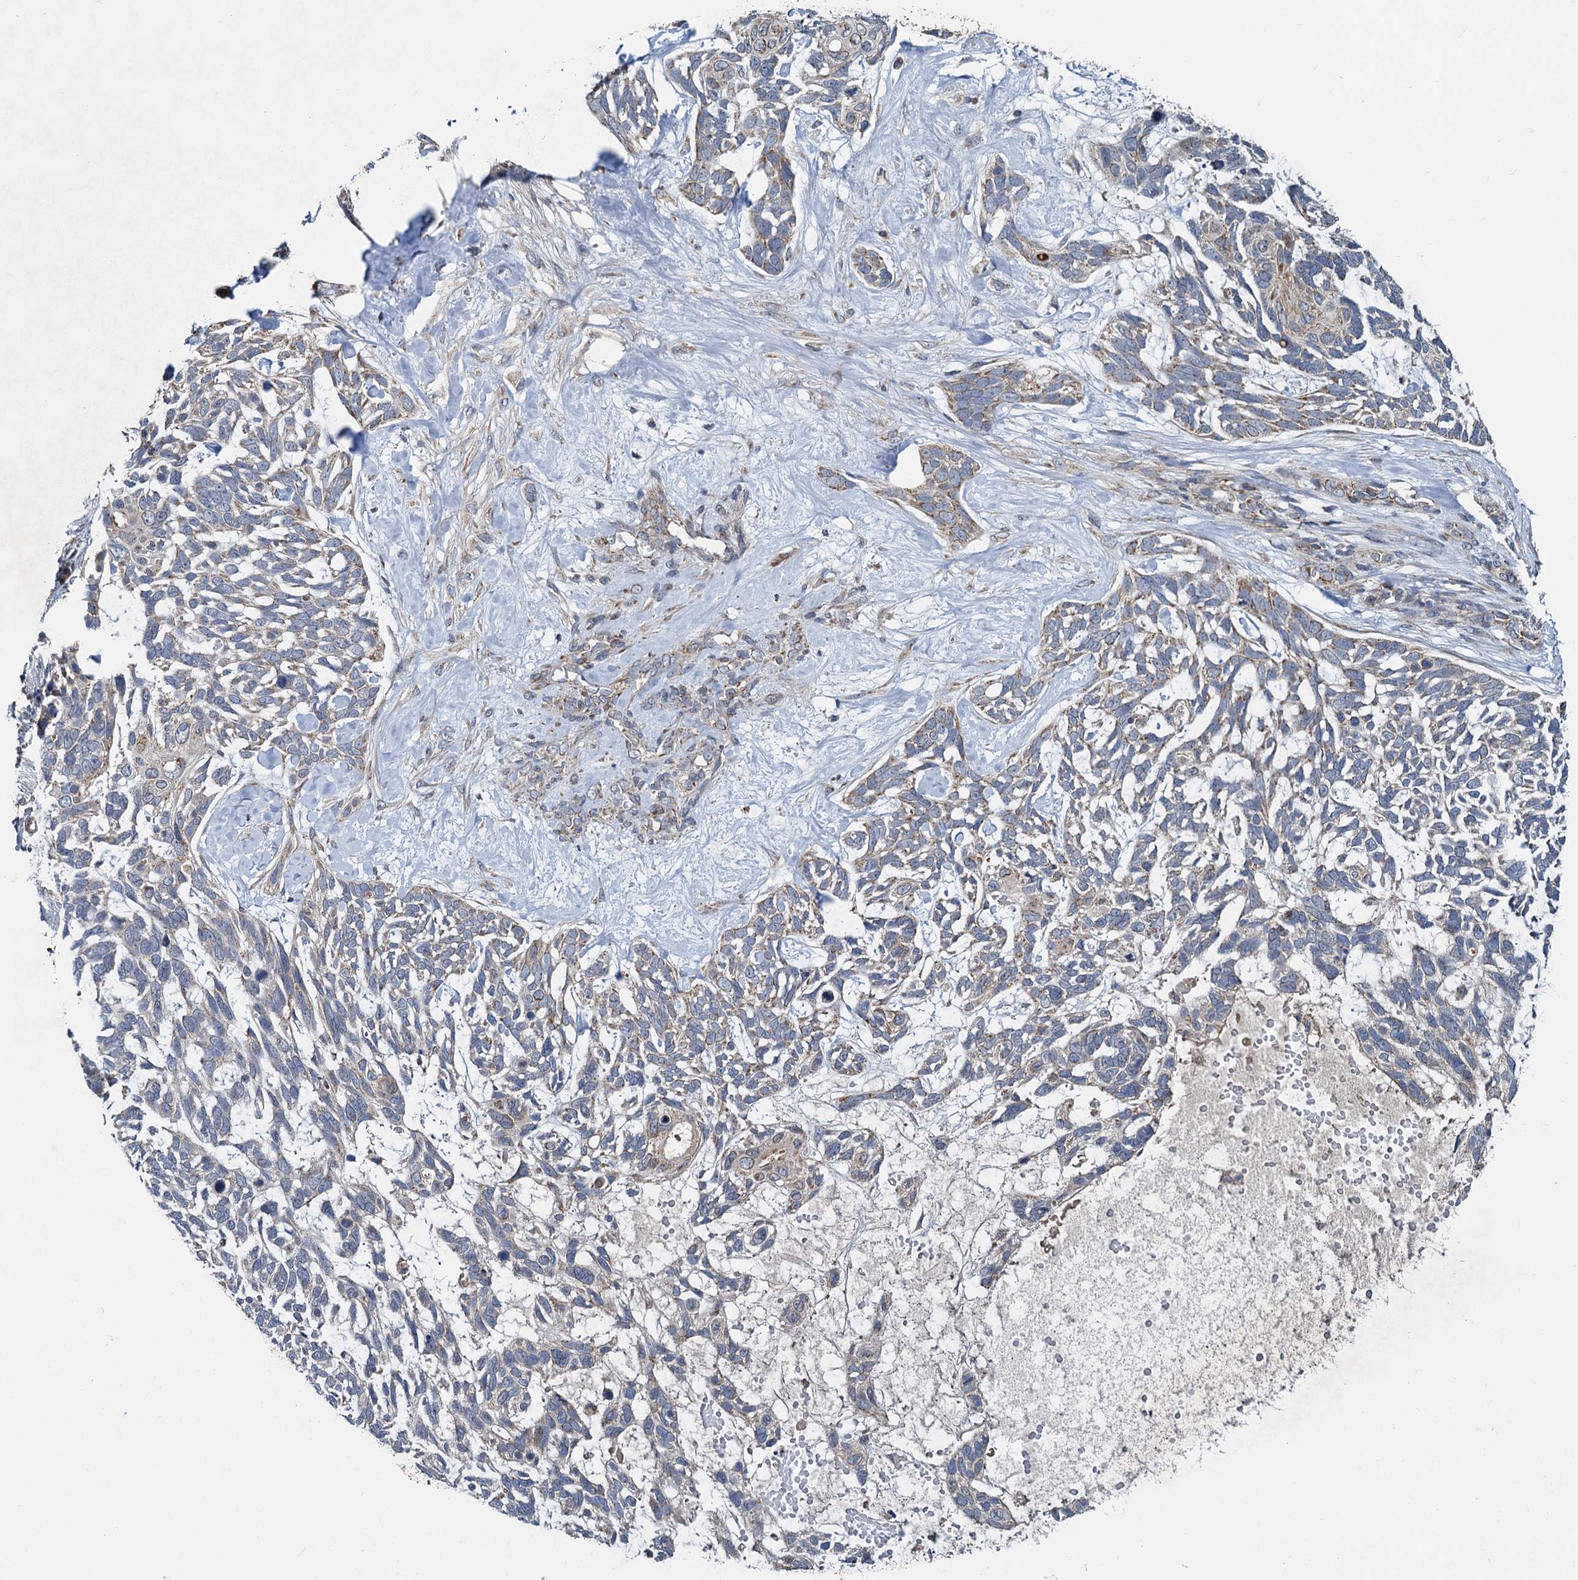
{"staining": {"intensity": "negative", "quantity": "none", "location": "none"}, "tissue": "skin cancer", "cell_type": "Tumor cells", "image_type": "cancer", "snomed": [{"axis": "morphology", "description": "Basal cell carcinoma"}, {"axis": "topography", "description": "Skin"}], "caption": "This is an IHC histopathology image of skin cancer (basal cell carcinoma). There is no staining in tumor cells.", "gene": "SPRYD3", "patient": {"sex": "male", "age": 88}}